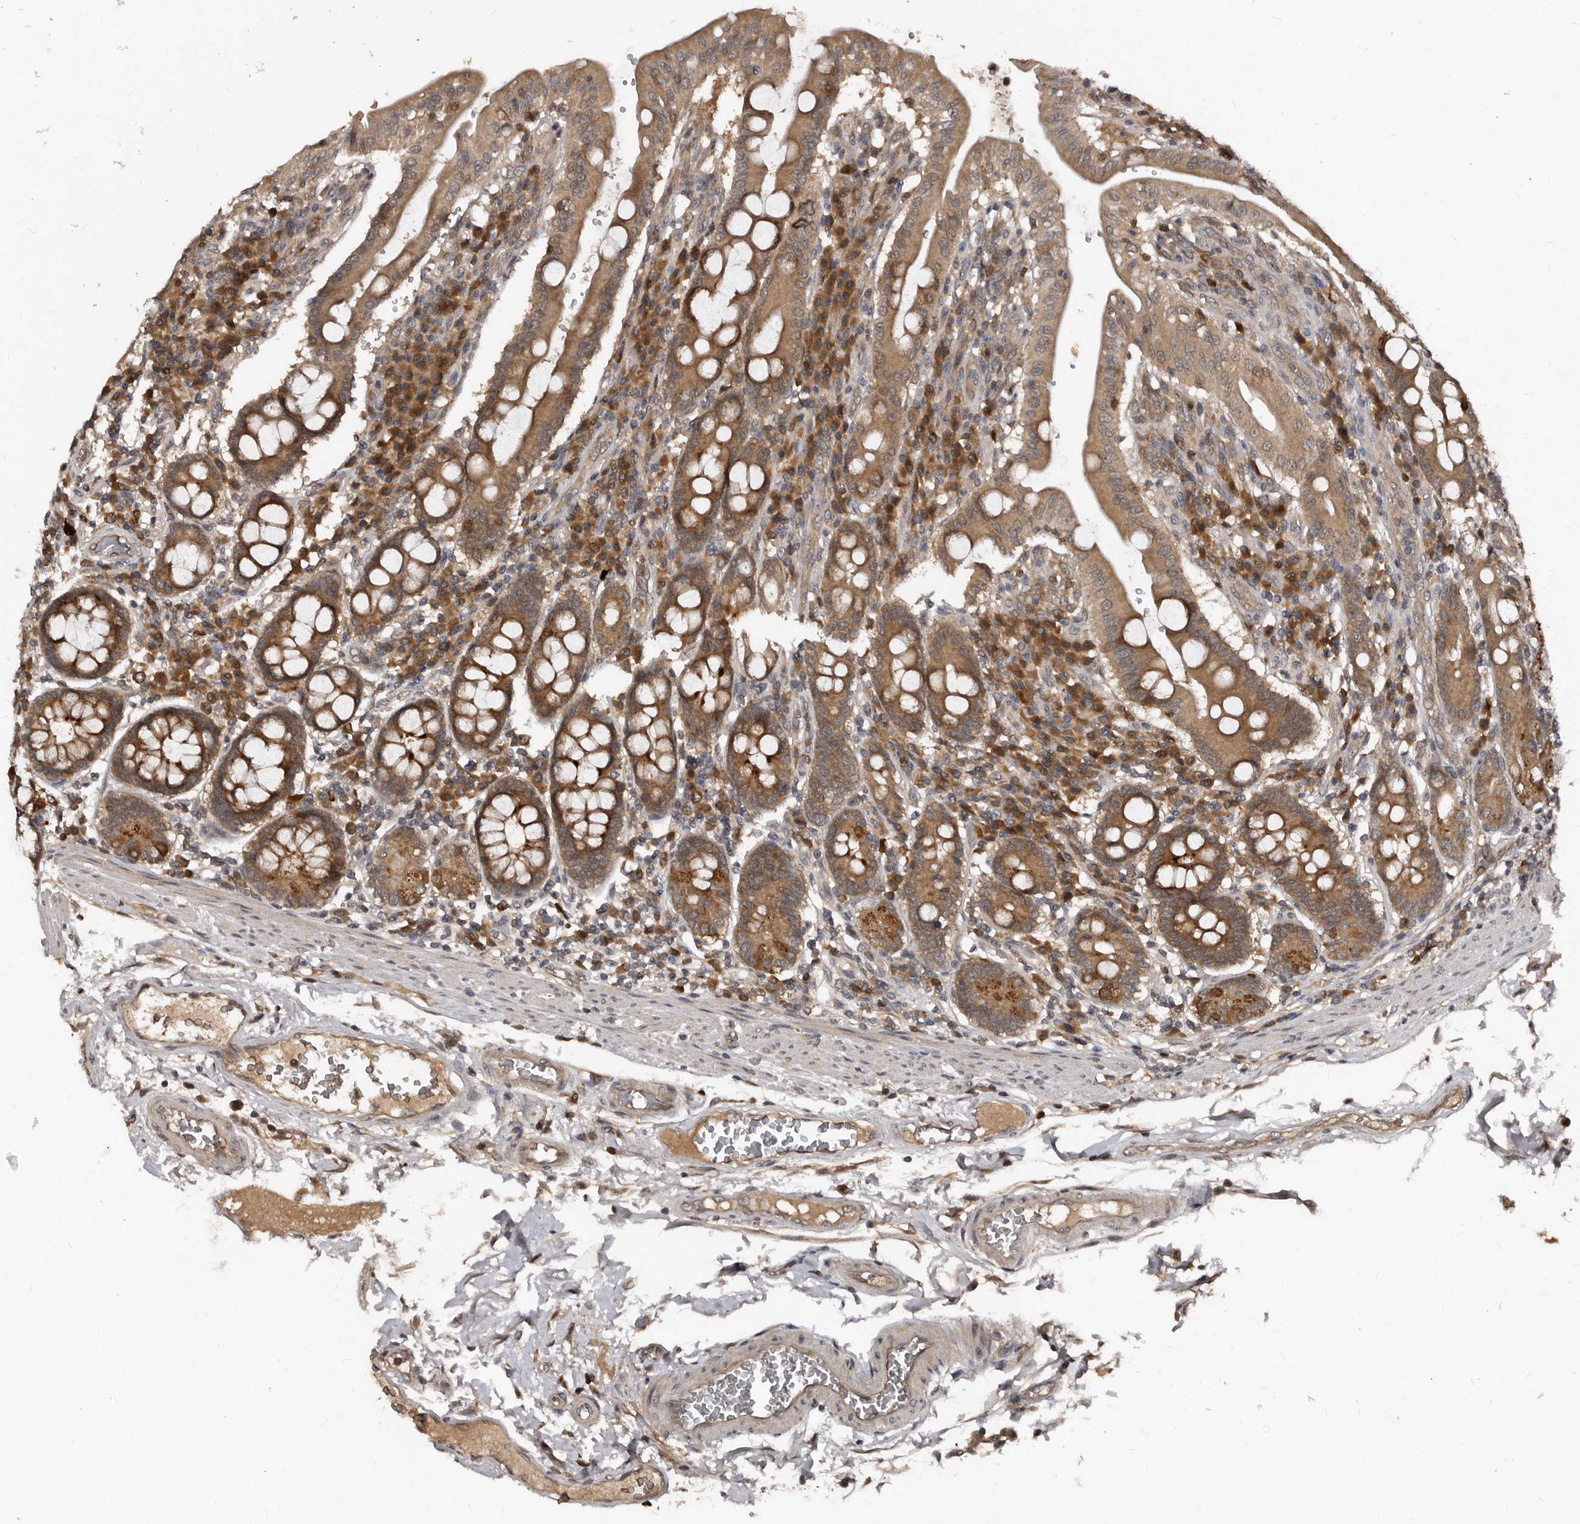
{"staining": {"intensity": "strong", "quantity": "25%-75%", "location": "cytoplasmic/membranous"}, "tissue": "duodenum", "cell_type": "Glandular cells", "image_type": "normal", "snomed": [{"axis": "morphology", "description": "Normal tissue, NOS"}, {"axis": "morphology", "description": "Adenocarcinoma, NOS"}, {"axis": "topography", "description": "Pancreas"}, {"axis": "topography", "description": "Duodenum"}], "caption": "Protein staining demonstrates strong cytoplasmic/membranous positivity in about 25%-75% of glandular cells in unremarkable duodenum. The staining was performed using DAB (3,3'-diaminobenzidine) to visualize the protein expression in brown, while the nuclei were stained in blue with hematoxylin (Magnification: 20x).", "gene": "PMVK", "patient": {"sex": "male", "age": 50}}